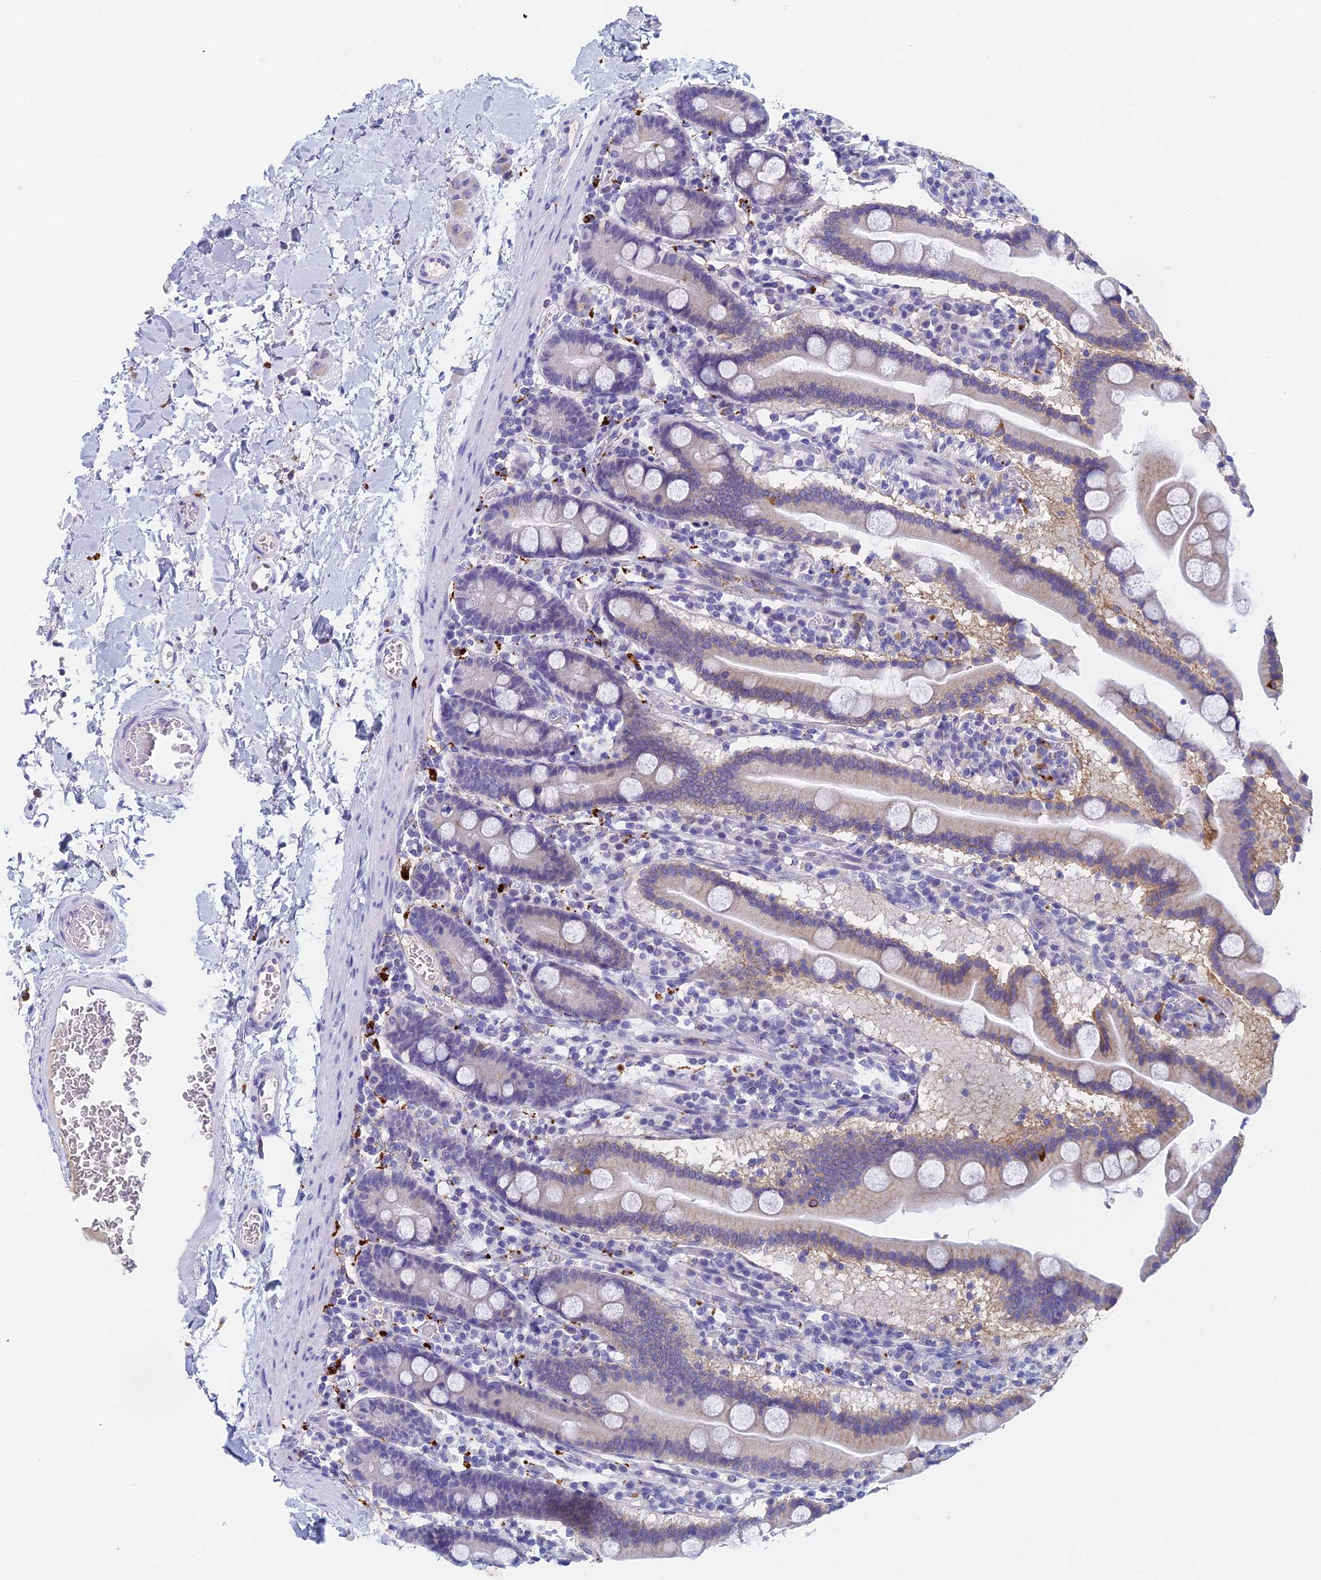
{"staining": {"intensity": "moderate", "quantity": "25%-75%", "location": "cytoplasmic/membranous"}, "tissue": "duodenum", "cell_type": "Glandular cells", "image_type": "normal", "snomed": [{"axis": "morphology", "description": "Normal tissue, NOS"}, {"axis": "topography", "description": "Duodenum"}], "caption": "The immunohistochemical stain highlights moderate cytoplasmic/membranous staining in glandular cells of benign duodenum.", "gene": "ADAMTS13", "patient": {"sex": "male", "age": 55}}